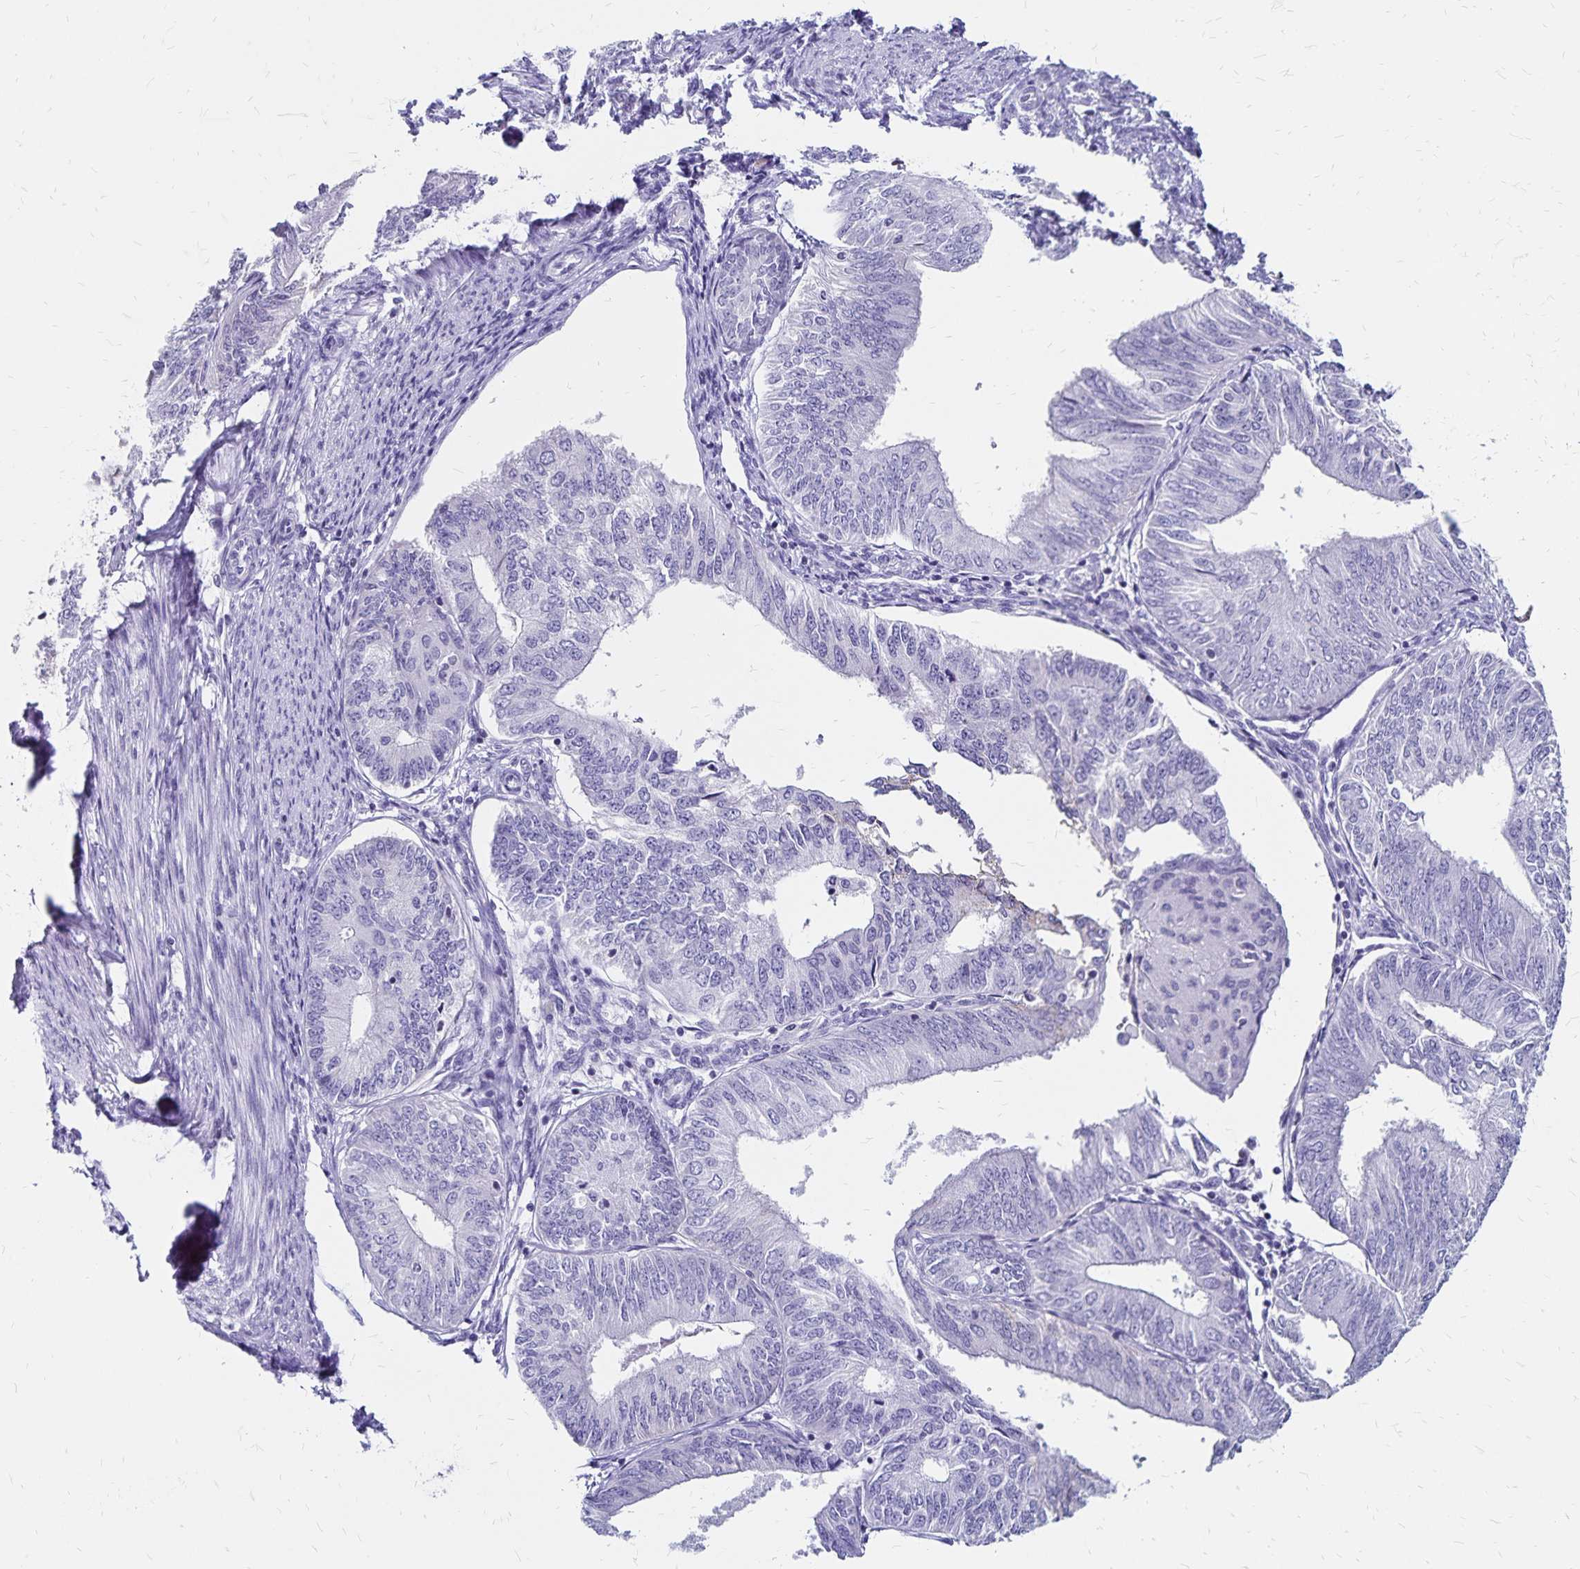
{"staining": {"intensity": "negative", "quantity": "none", "location": "none"}, "tissue": "endometrial cancer", "cell_type": "Tumor cells", "image_type": "cancer", "snomed": [{"axis": "morphology", "description": "Adenocarcinoma, NOS"}, {"axis": "topography", "description": "Endometrium"}], "caption": "High power microscopy photomicrograph of an immunohistochemistry image of endometrial cancer, revealing no significant expression in tumor cells.", "gene": "IKZF1", "patient": {"sex": "female", "age": 58}}